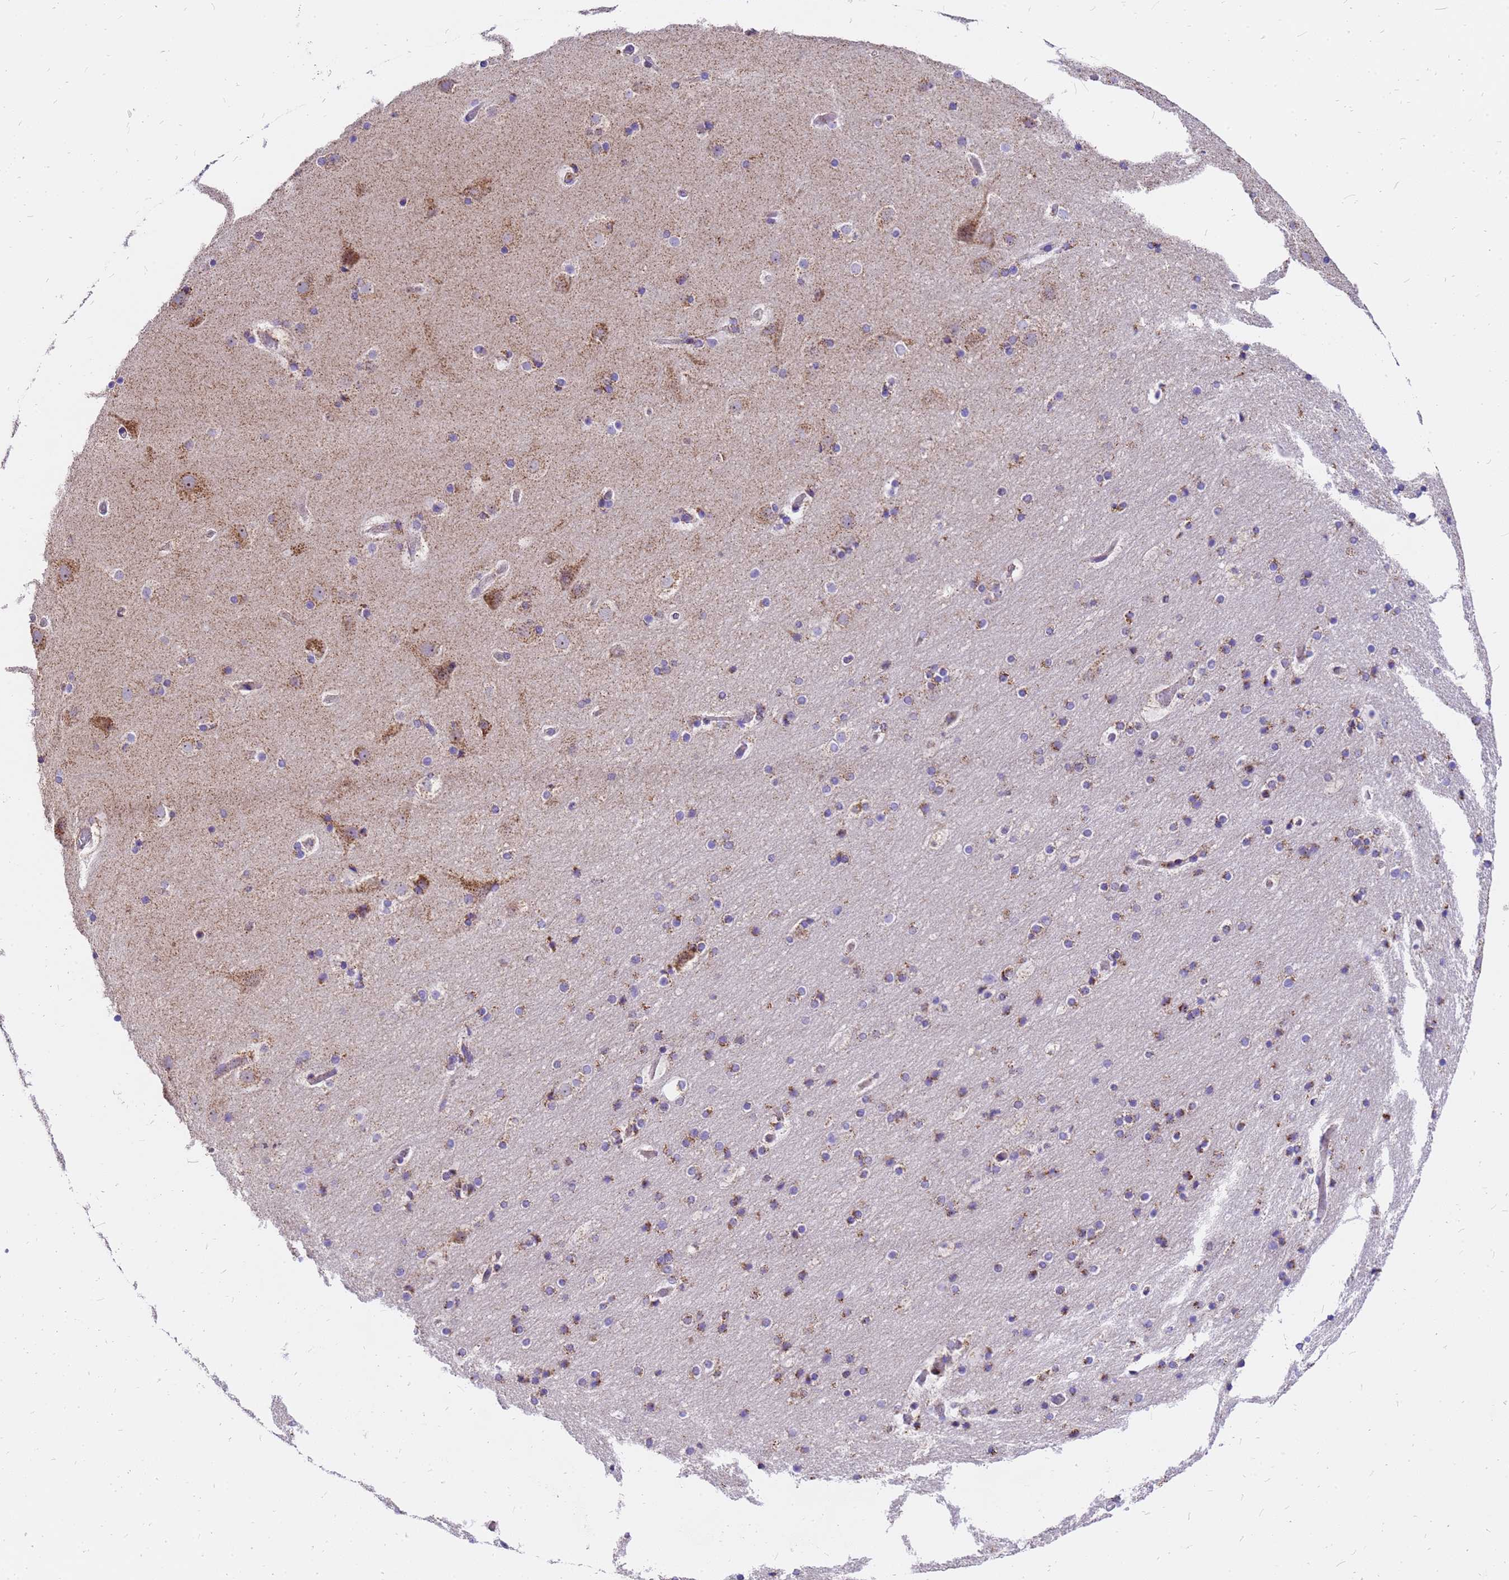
{"staining": {"intensity": "weak", "quantity": "25%-75%", "location": "cytoplasmic/membranous"}, "tissue": "cerebral cortex", "cell_type": "Endothelial cells", "image_type": "normal", "snomed": [{"axis": "morphology", "description": "Normal tissue, NOS"}, {"axis": "topography", "description": "Cerebral cortex"}], "caption": "IHC micrograph of unremarkable human cerebral cortex stained for a protein (brown), which displays low levels of weak cytoplasmic/membranous expression in approximately 25%-75% of endothelial cells.", "gene": "MRPS26", "patient": {"sex": "male", "age": 57}}